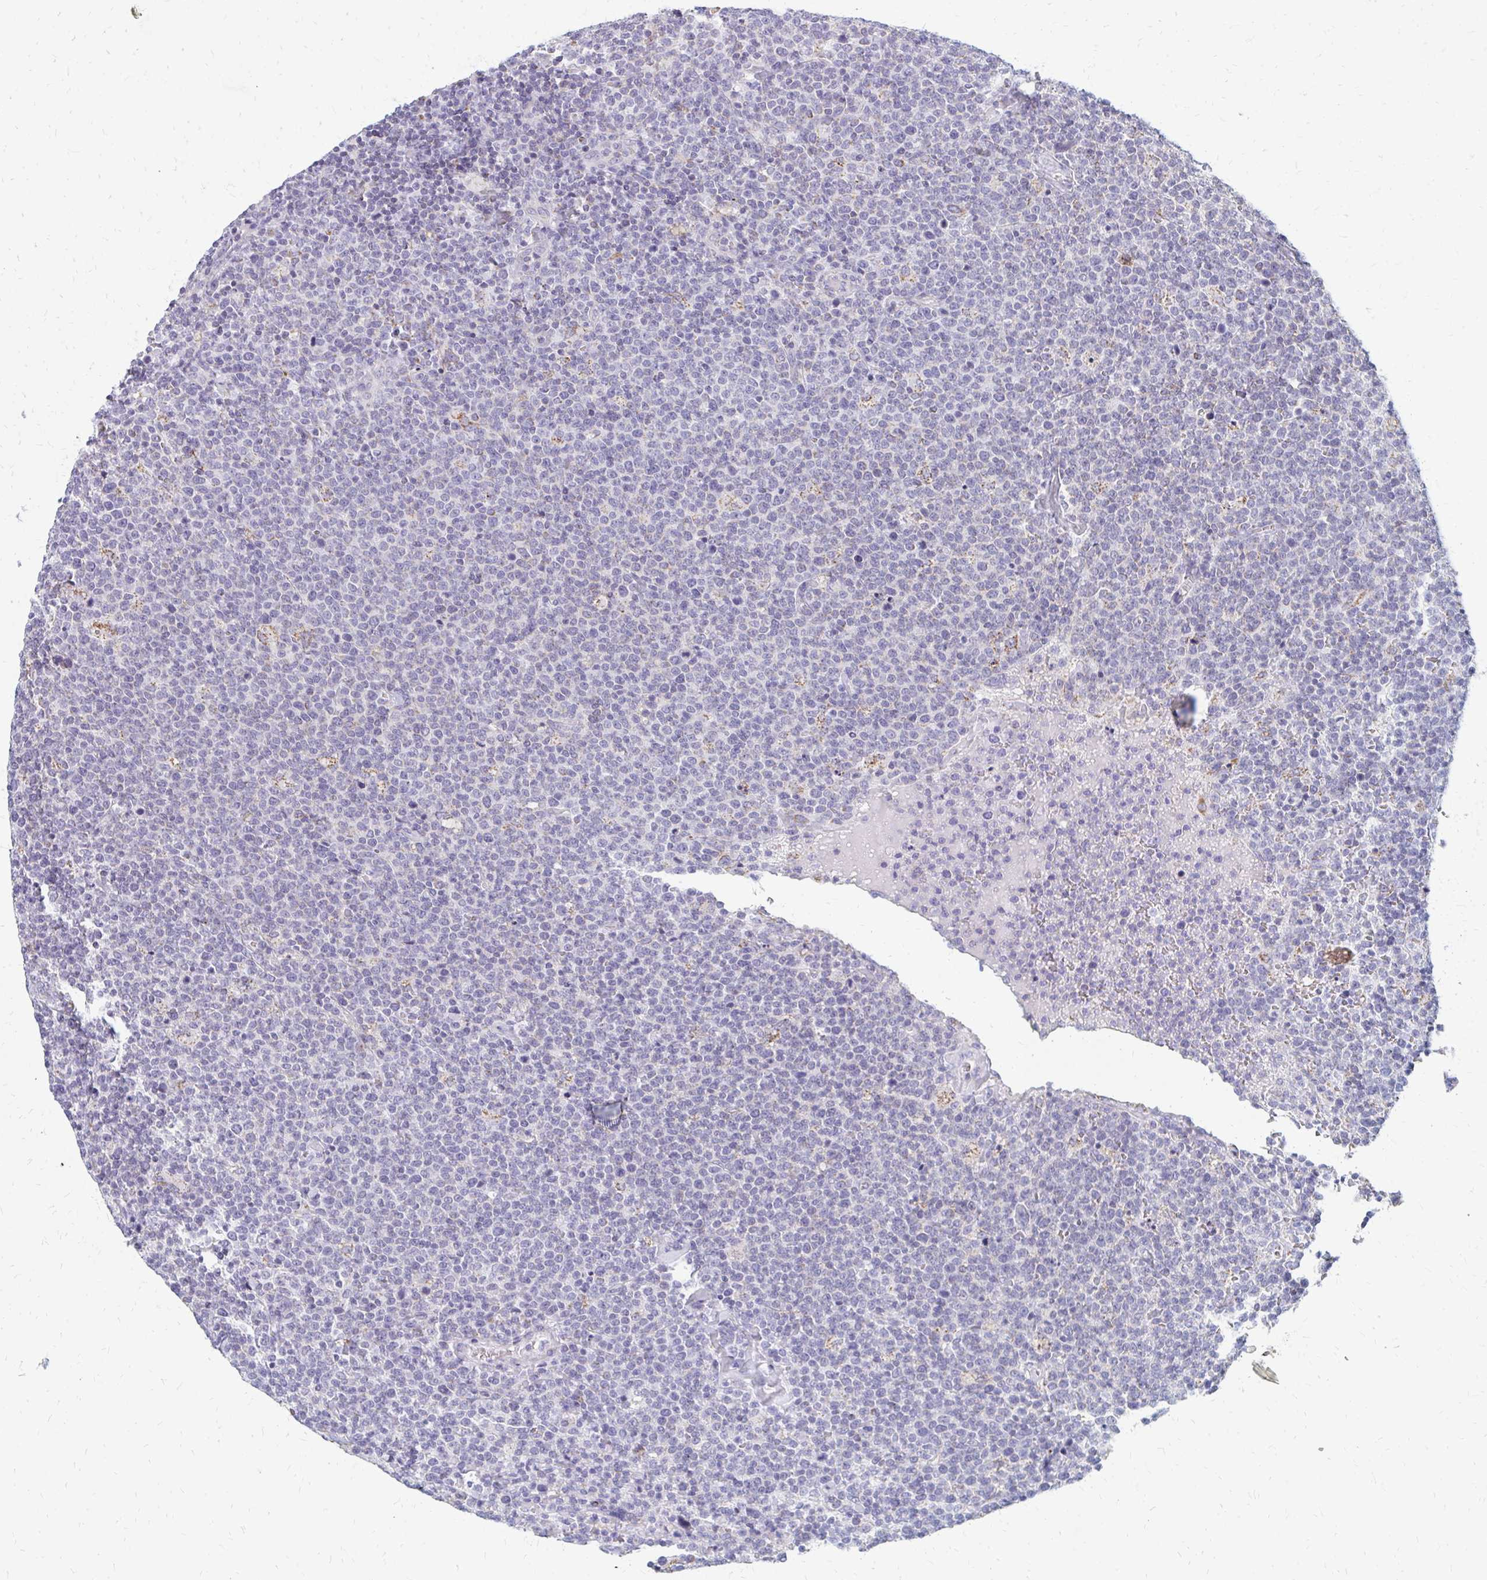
{"staining": {"intensity": "negative", "quantity": "none", "location": "none"}, "tissue": "lymphoma", "cell_type": "Tumor cells", "image_type": "cancer", "snomed": [{"axis": "morphology", "description": "Malignant lymphoma, non-Hodgkin's type, High grade"}, {"axis": "topography", "description": "Lymph node"}], "caption": "Immunohistochemistry (IHC) image of neoplastic tissue: human malignant lymphoma, non-Hodgkin's type (high-grade) stained with DAB (3,3'-diaminobenzidine) demonstrates no significant protein expression in tumor cells.", "gene": "OR10V1", "patient": {"sex": "male", "age": 61}}